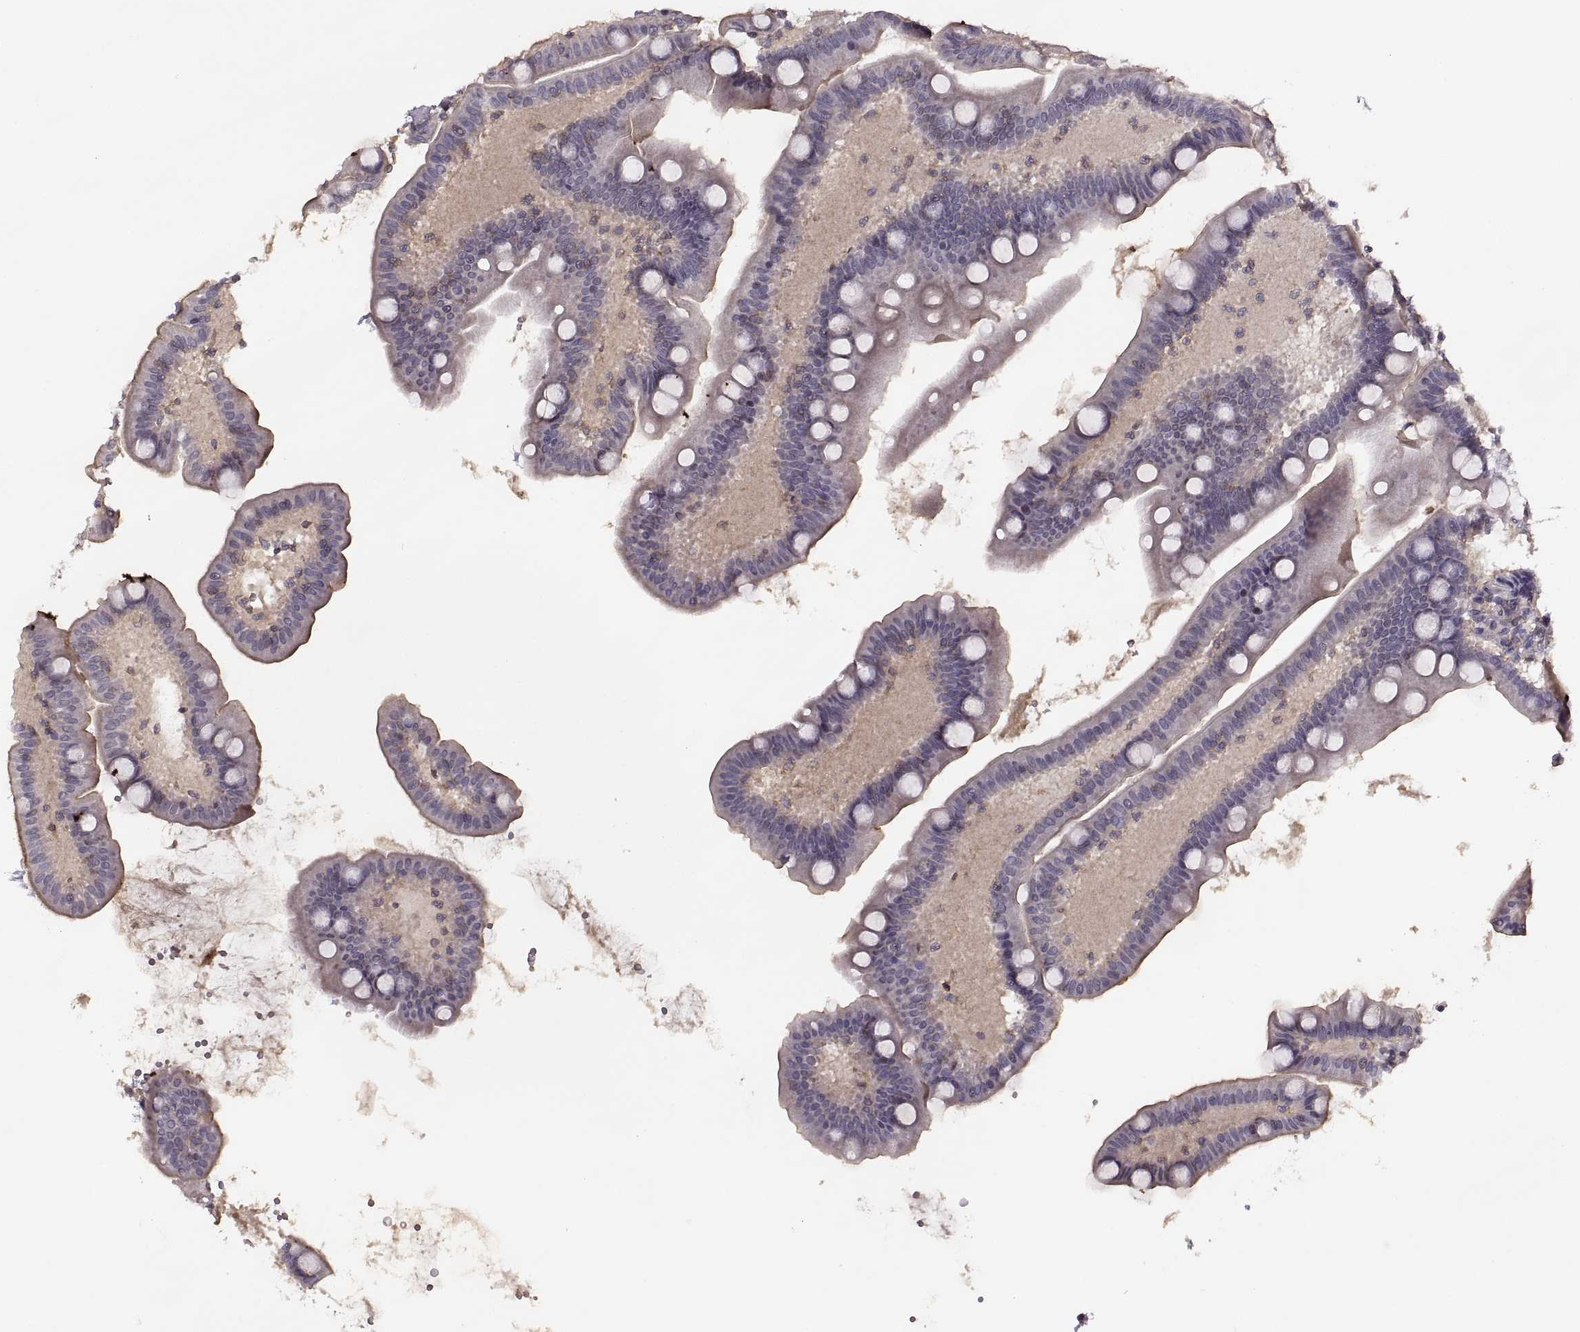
{"staining": {"intensity": "negative", "quantity": "none", "location": "none"}, "tissue": "small intestine", "cell_type": "Glandular cells", "image_type": "normal", "snomed": [{"axis": "morphology", "description": "Normal tissue, NOS"}, {"axis": "topography", "description": "Small intestine"}], "caption": "DAB immunohistochemical staining of benign human small intestine reveals no significant positivity in glandular cells.", "gene": "LUZP2", "patient": {"sex": "male", "age": 66}}